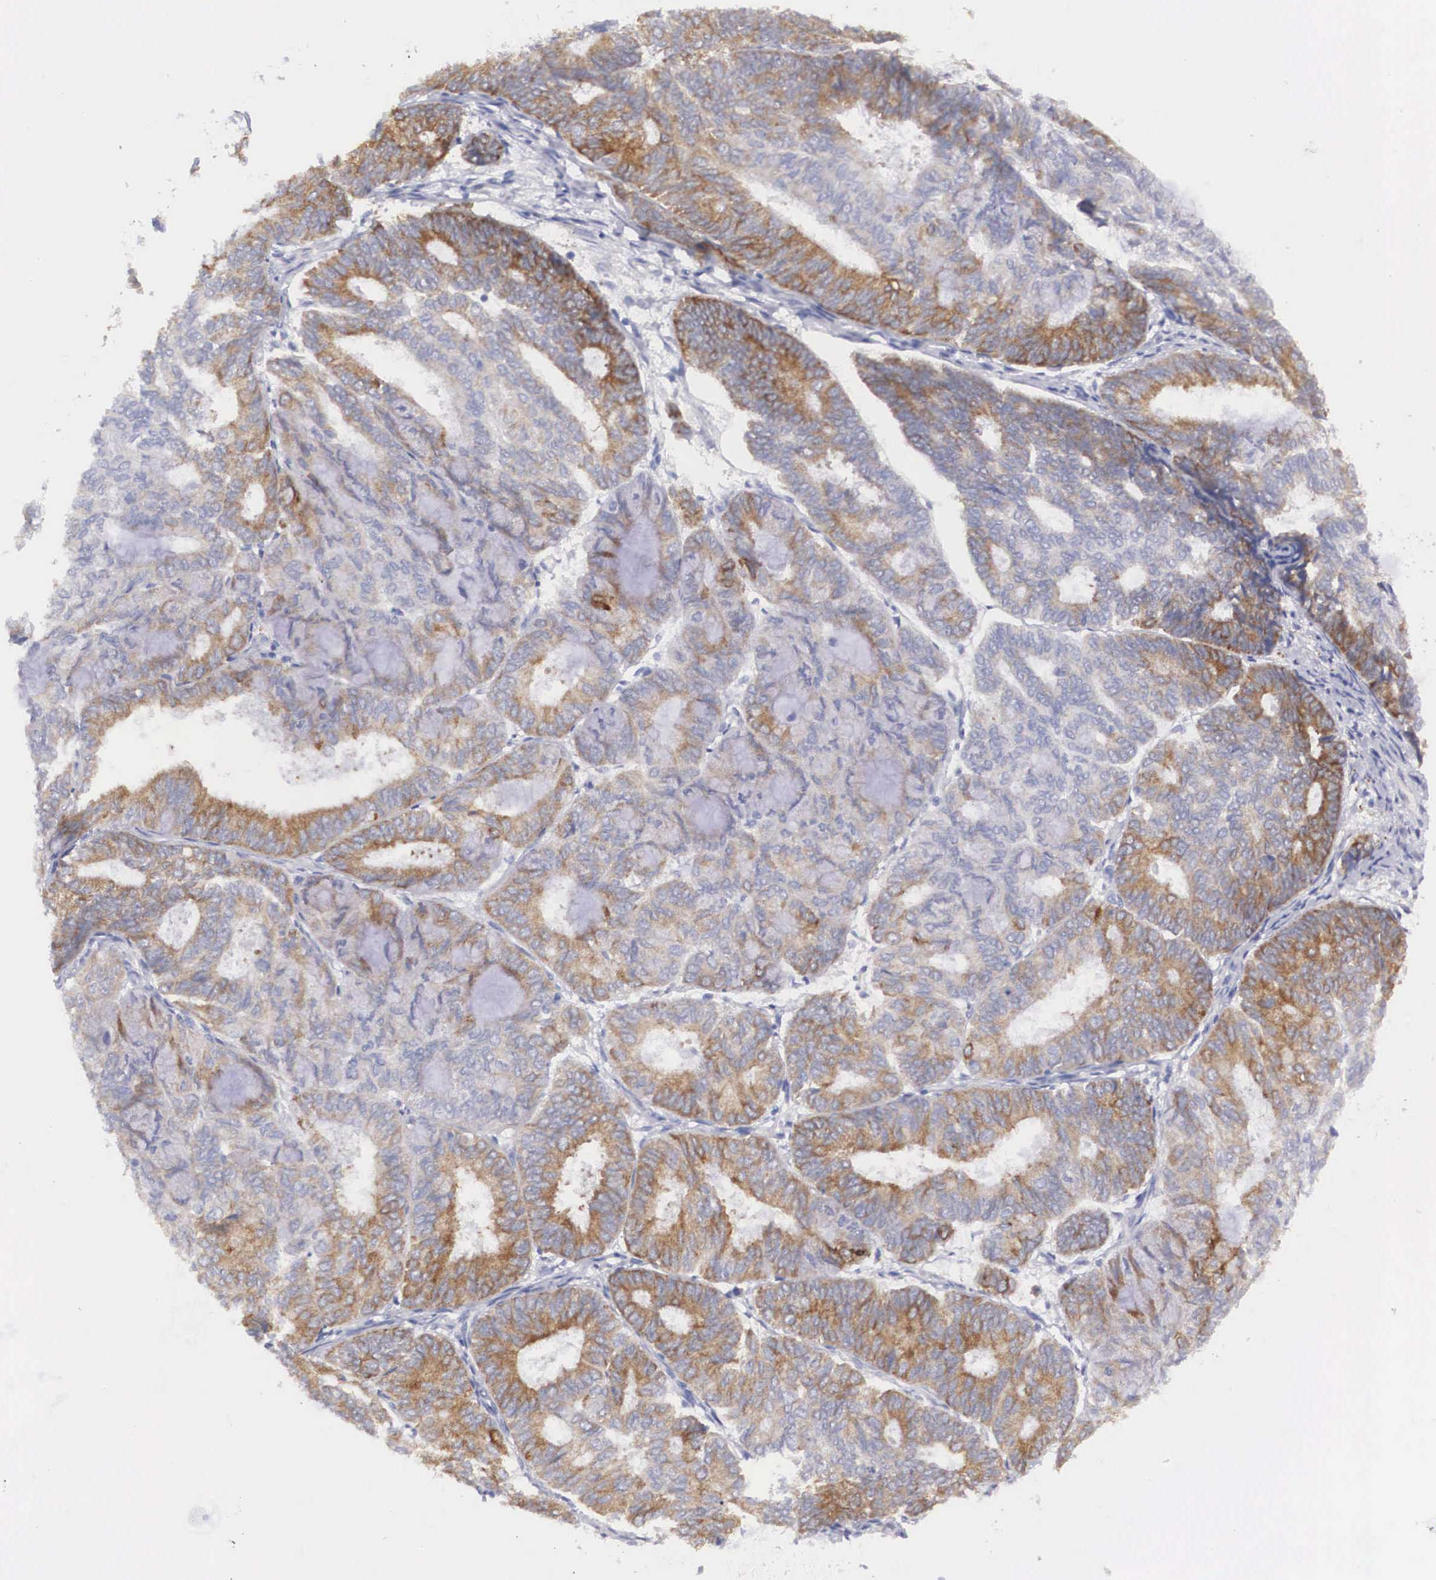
{"staining": {"intensity": "moderate", "quantity": "25%-75%", "location": "cytoplasmic/membranous"}, "tissue": "endometrial cancer", "cell_type": "Tumor cells", "image_type": "cancer", "snomed": [{"axis": "morphology", "description": "Adenocarcinoma, NOS"}, {"axis": "topography", "description": "Endometrium"}], "caption": "Tumor cells demonstrate medium levels of moderate cytoplasmic/membranous staining in about 25%-75% of cells in adenocarcinoma (endometrial).", "gene": "ARMCX3", "patient": {"sex": "female", "age": 59}}